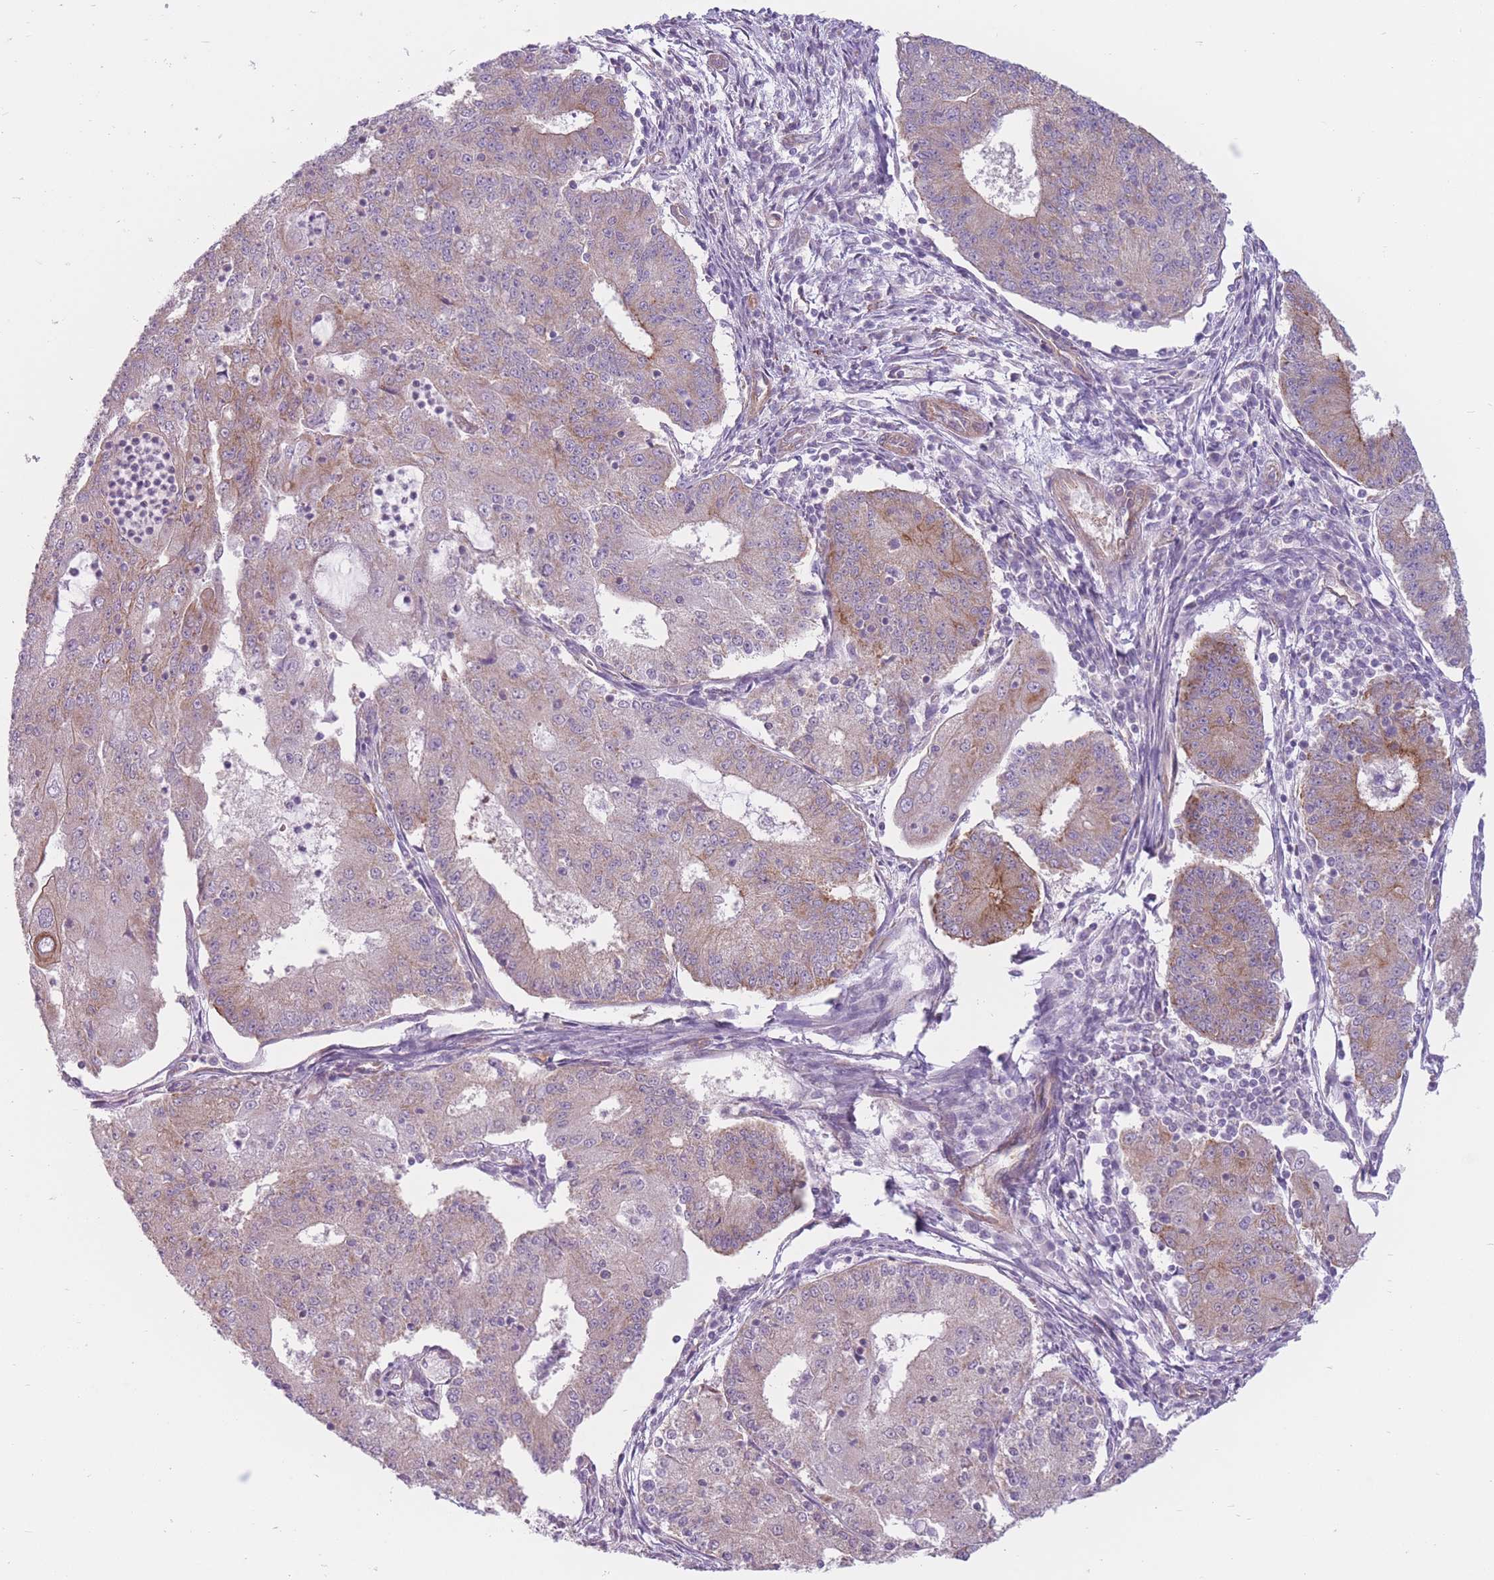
{"staining": {"intensity": "weak", "quantity": "25%-75%", "location": "cytoplasmic/membranous"}, "tissue": "endometrial cancer", "cell_type": "Tumor cells", "image_type": "cancer", "snomed": [{"axis": "morphology", "description": "Adenocarcinoma, NOS"}, {"axis": "topography", "description": "Endometrium"}], "caption": "An image of endometrial adenocarcinoma stained for a protein shows weak cytoplasmic/membranous brown staining in tumor cells.", "gene": "SERPINB3", "patient": {"sex": "female", "age": 56}}